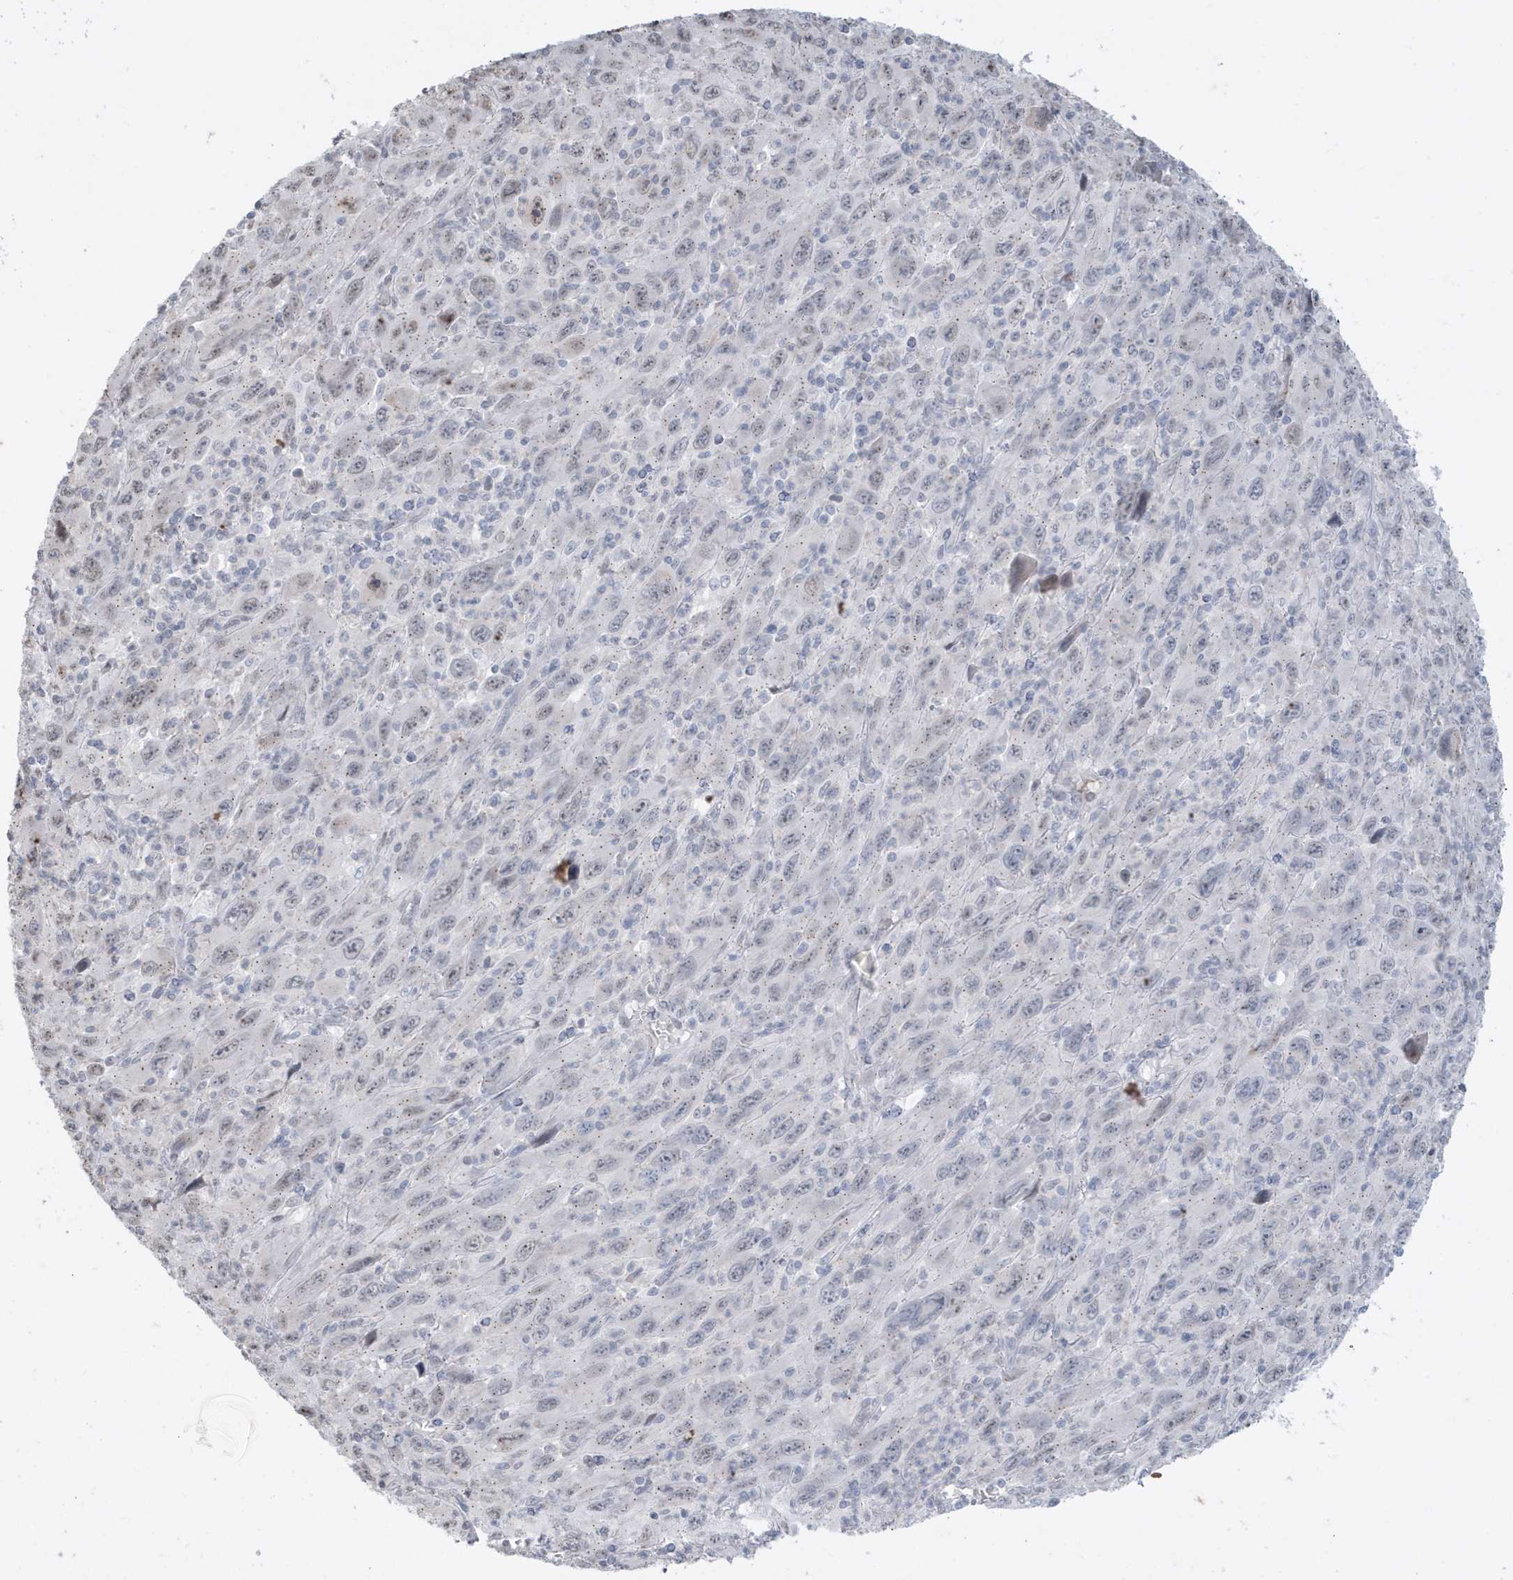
{"staining": {"intensity": "negative", "quantity": "none", "location": "none"}, "tissue": "melanoma", "cell_type": "Tumor cells", "image_type": "cancer", "snomed": [{"axis": "morphology", "description": "Malignant melanoma, Metastatic site"}, {"axis": "topography", "description": "Skin"}], "caption": "Melanoma was stained to show a protein in brown. There is no significant staining in tumor cells.", "gene": "FNDC1", "patient": {"sex": "female", "age": 56}}